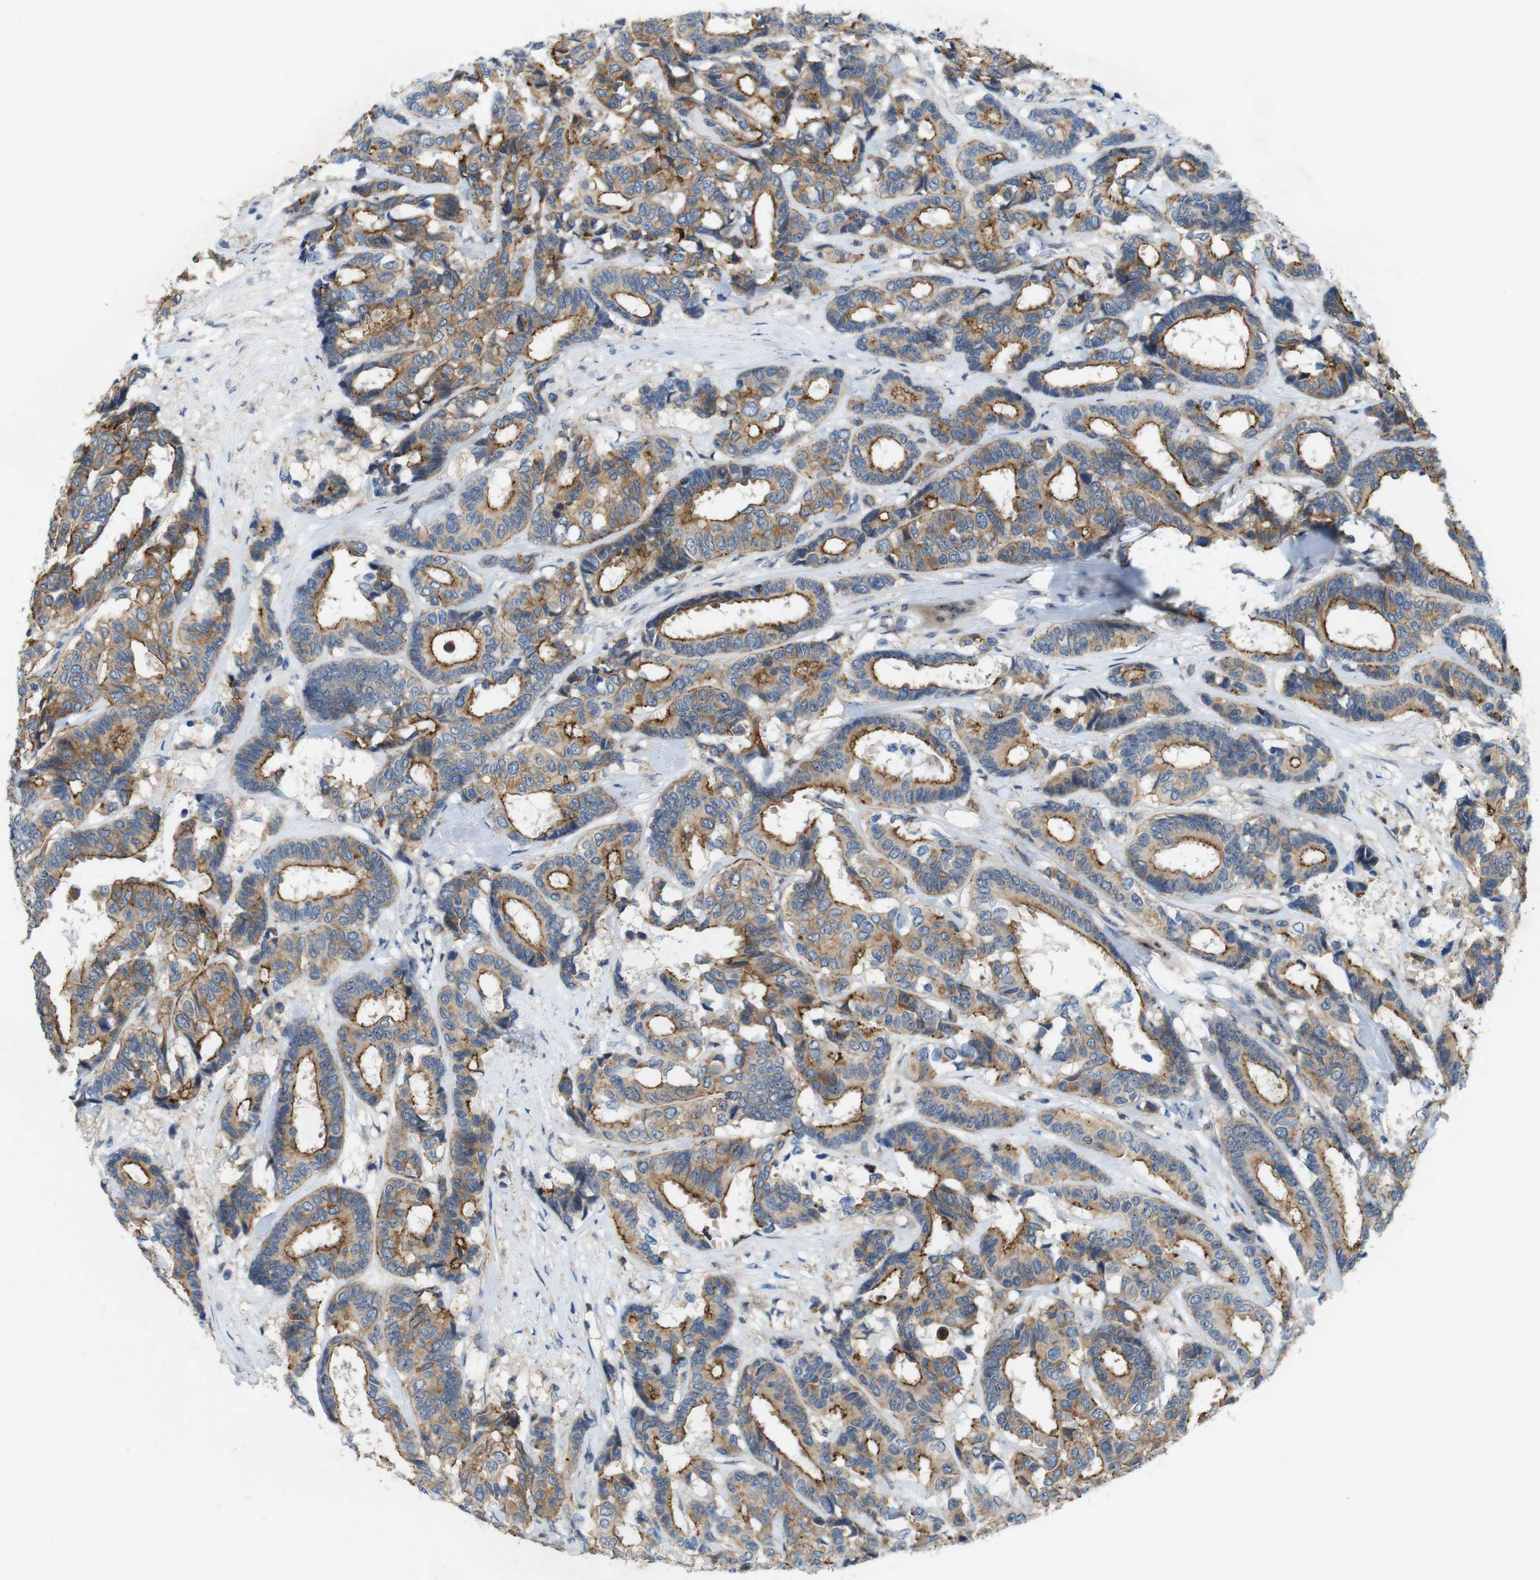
{"staining": {"intensity": "moderate", "quantity": "25%-75%", "location": "cytoplasmic/membranous"}, "tissue": "breast cancer", "cell_type": "Tumor cells", "image_type": "cancer", "snomed": [{"axis": "morphology", "description": "Duct carcinoma"}, {"axis": "topography", "description": "Breast"}], "caption": "Breast cancer (invasive ductal carcinoma) tissue reveals moderate cytoplasmic/membranous staining in about 25%-75% of tumor cells", "gene": "TJP3", "patient": {"sex": "female", "age": 87}}